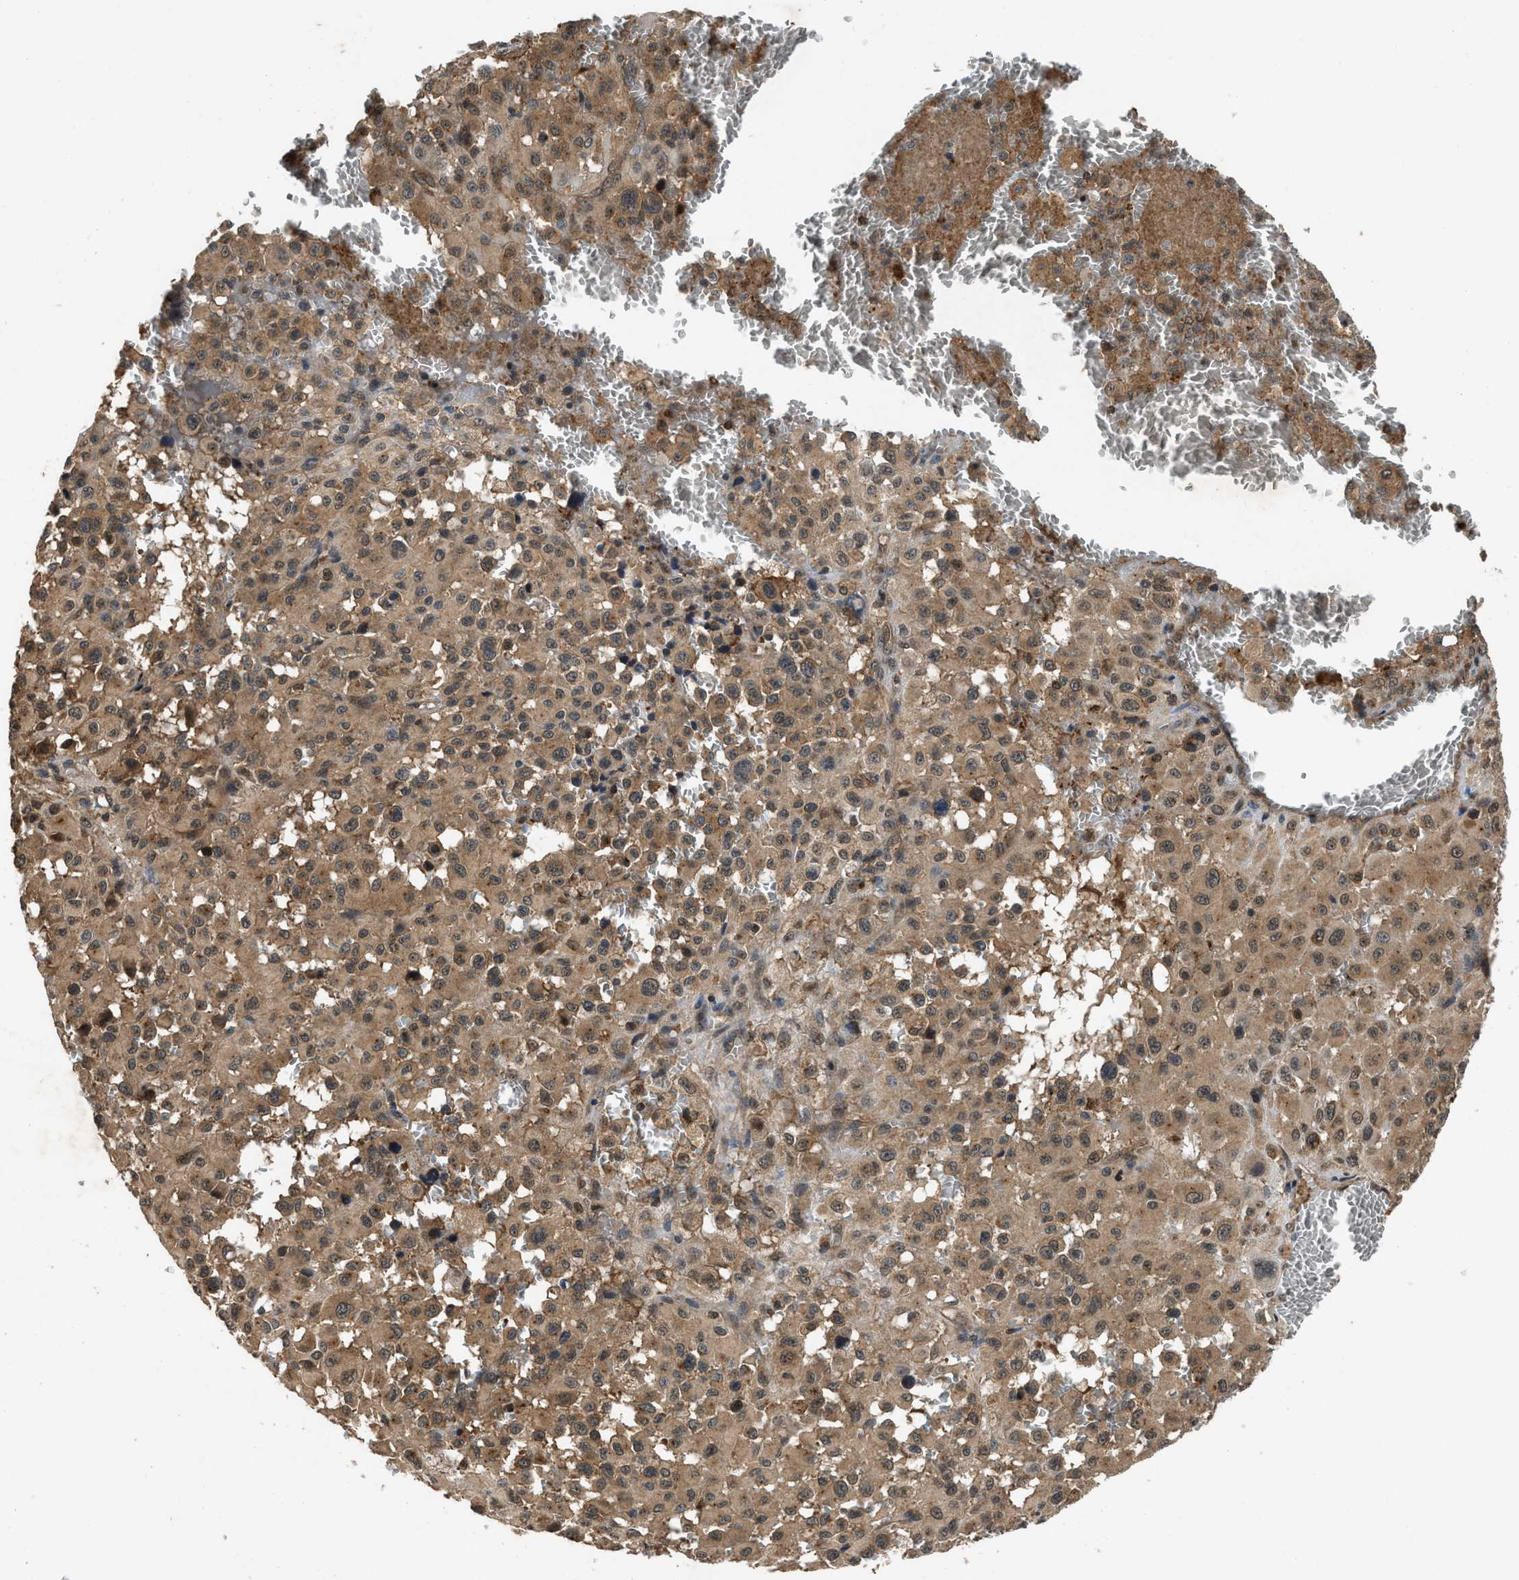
{"staining": {"intensity": "moderate", "quantity": ">75%", "location": "cytoplasmic/membranous"}, "tissue": "melanoma", "cell_type": "Tumor cells", "image_type": "cancer", "snomed": [{"axis": "morphology", "description": "Malignant melanoma, NOS"}, {"axis": "topography", "description": "Skin"}], "caption": "A high-resolution photomicrograph shows IHC staining of melanoma, which reveals moderate cytoplasmic/membranous positivity in approximately >75% of tumor cells. The staining was performed using DAB to visualize the protein expression in brown, while the nuclei were stained in blue with hematoxylin (Magnification: 20x).", "gene": "RPS6KB1", "patient": {"sex": "female", "age": 81}}